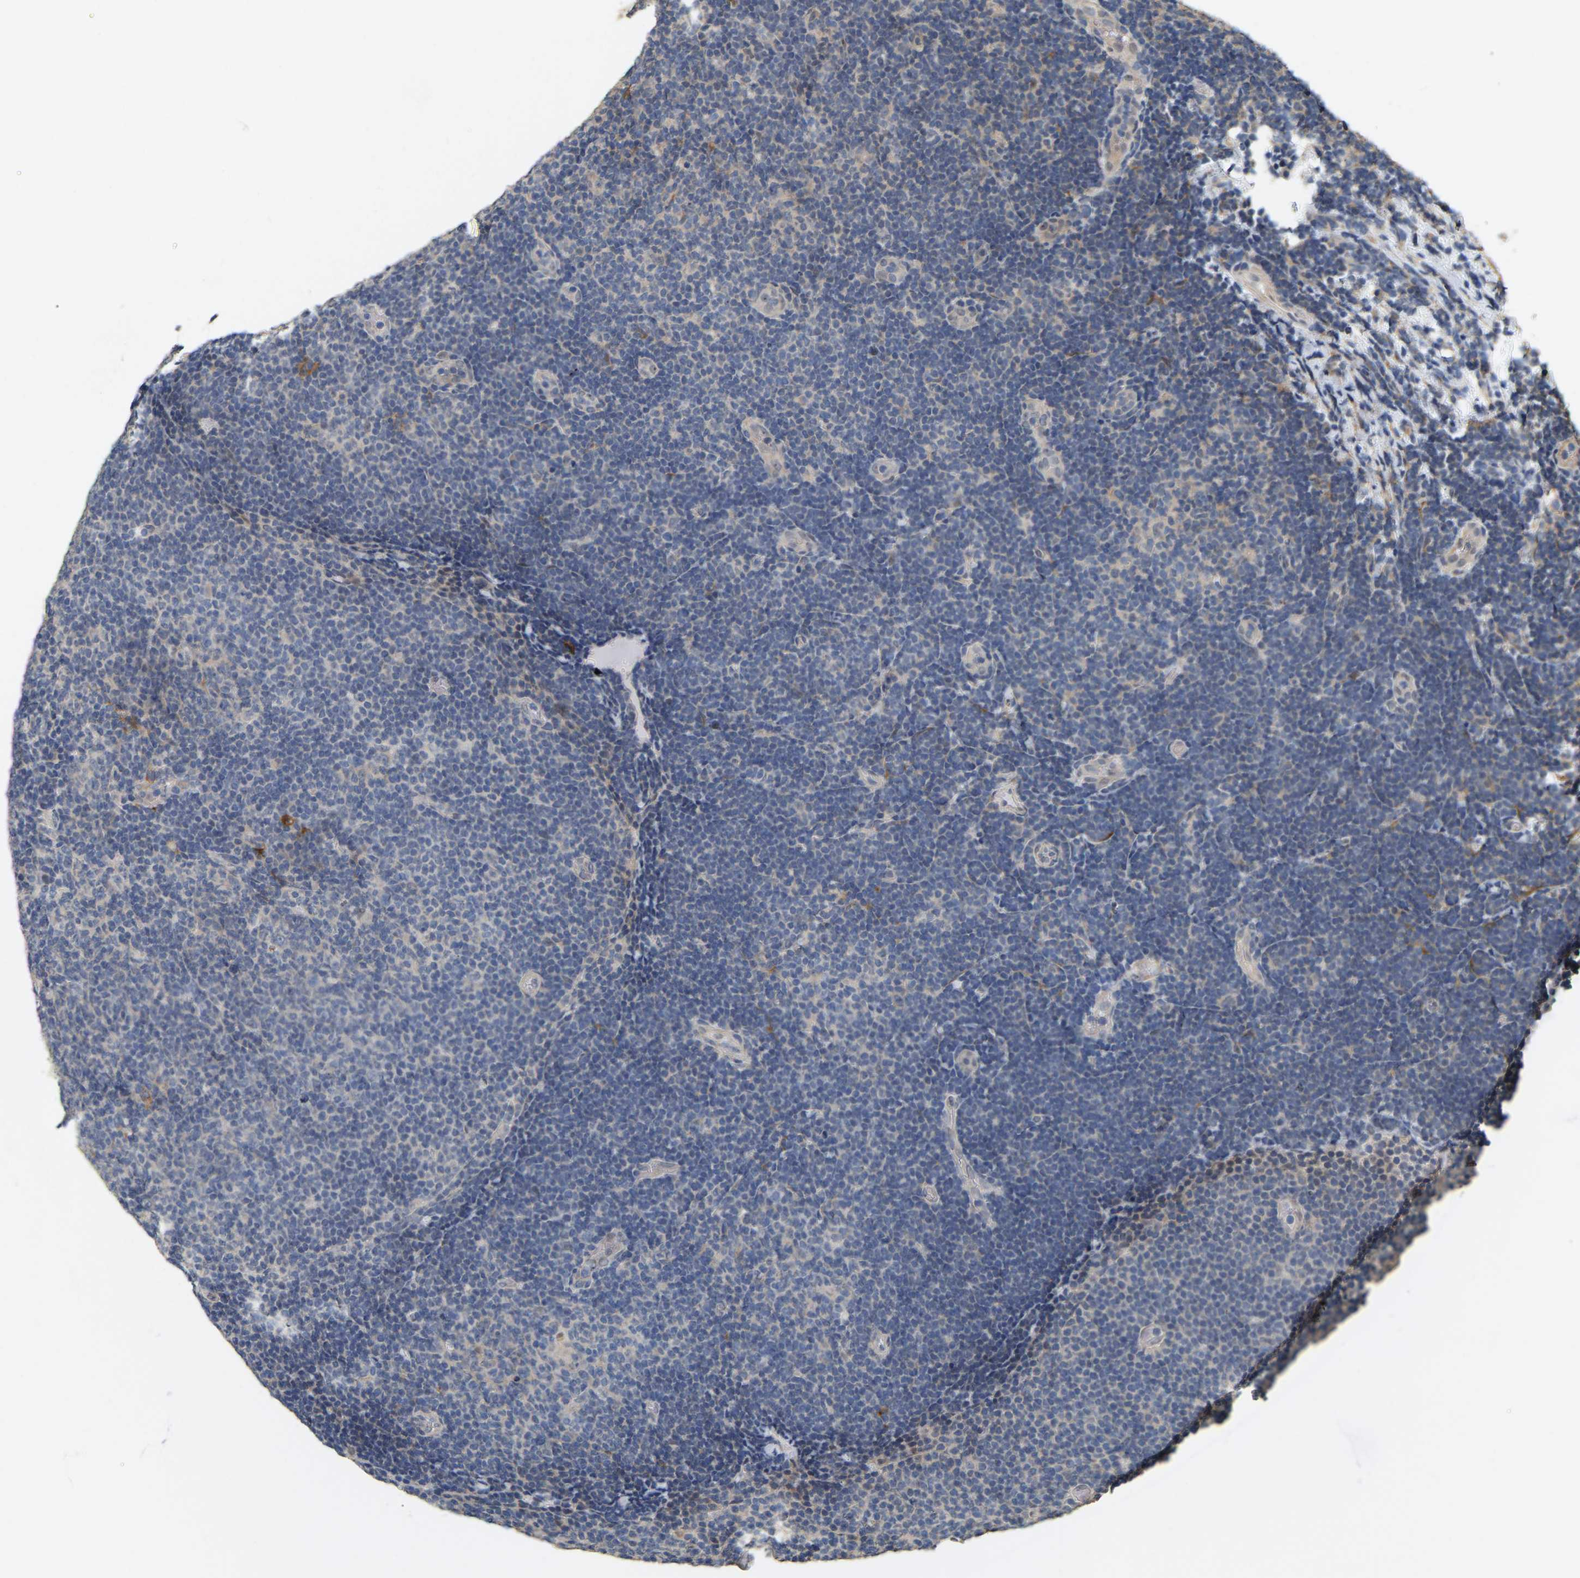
{"staining": {"intensity": "negative", "quantity": "none", "location": "none"}, "tissue": "lymphoma", "cell_type": "Tumor cells", "image_type": "cancer", "snomed": [{"axis": "morphology", "description": "Malignant lymphoma, non-Hodgkin's type, Low grade"}, {"axis": "topography", "description": "Lymph node"}], "caption": "Human malignant lymphoma, non-Hodgkin's type (low-grade) stained for a protein using immunohistochemistry (IHC) exhibits no expression in tumor cells.", "gene": "RUVBL1", "patient": {"sex": "male", "age": 83}}